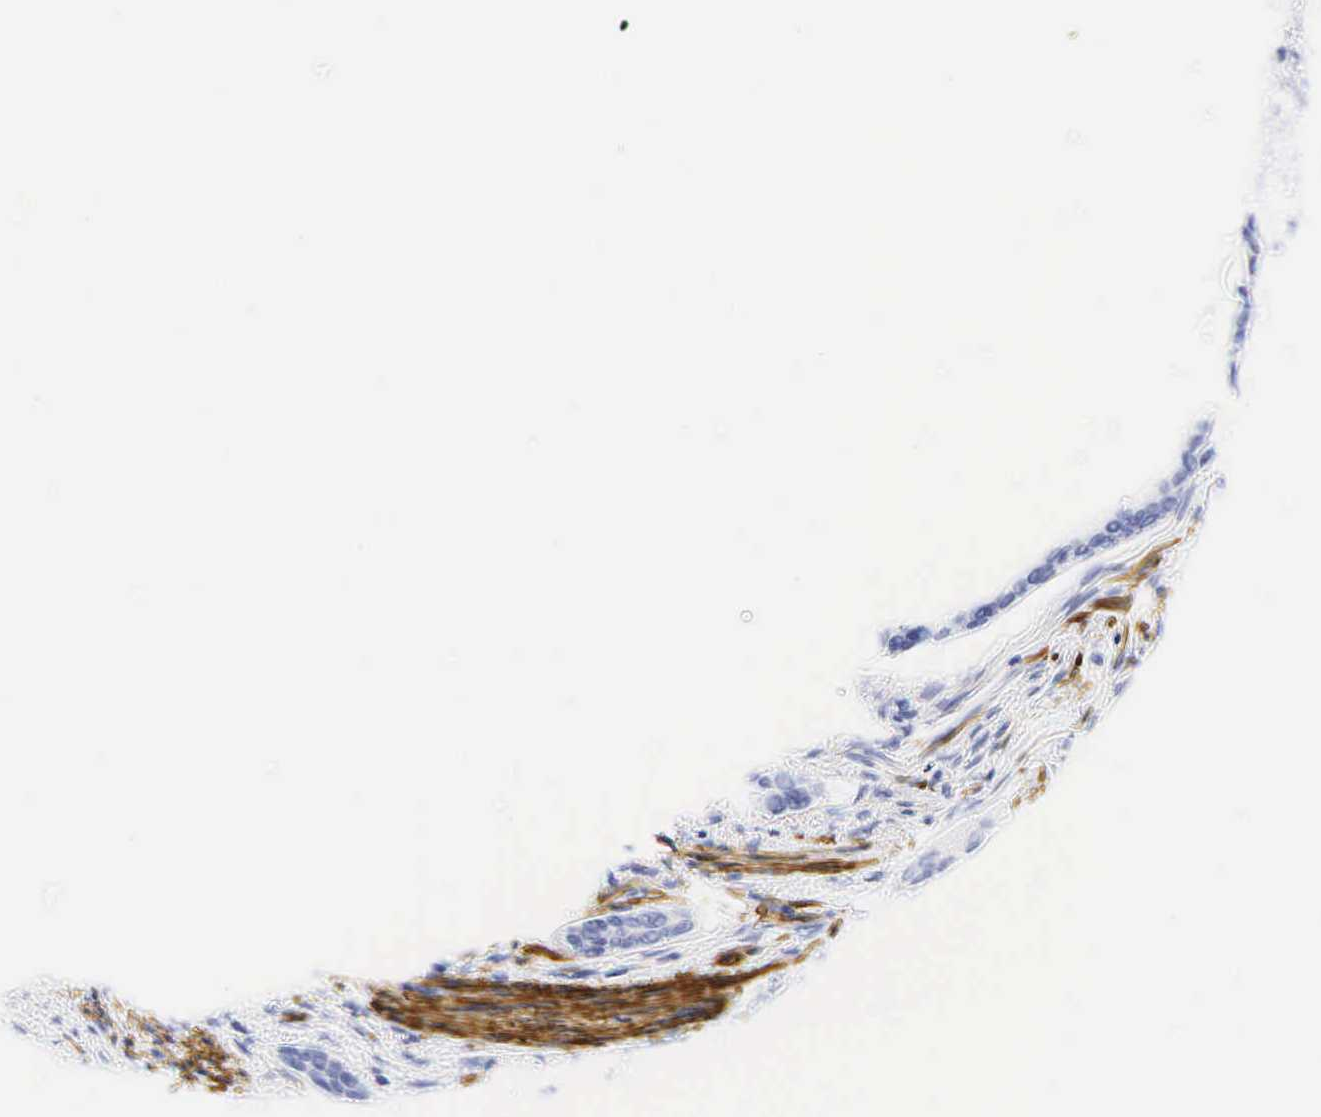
{"staining": {"intensity": "negative", "quantity": "none", "location": "none"}, "tissue": "pancreatic cancer", "cell_type": "Tumor cells", "image_type": "cancer", "snomed": [{"axis": "morphology", "description": "Adenocarcinoma, NOS"}, {"axis": "topography", "description": "Pancreas"}], "caption": "This is a photomicrograph of immunohistochemistry (IHC) staining of adenocarcinoma (pancreatic), which shows no positivity in tumor cells.", "gene": "CALD1", "patient": {"sex": "male", "age": 77}}